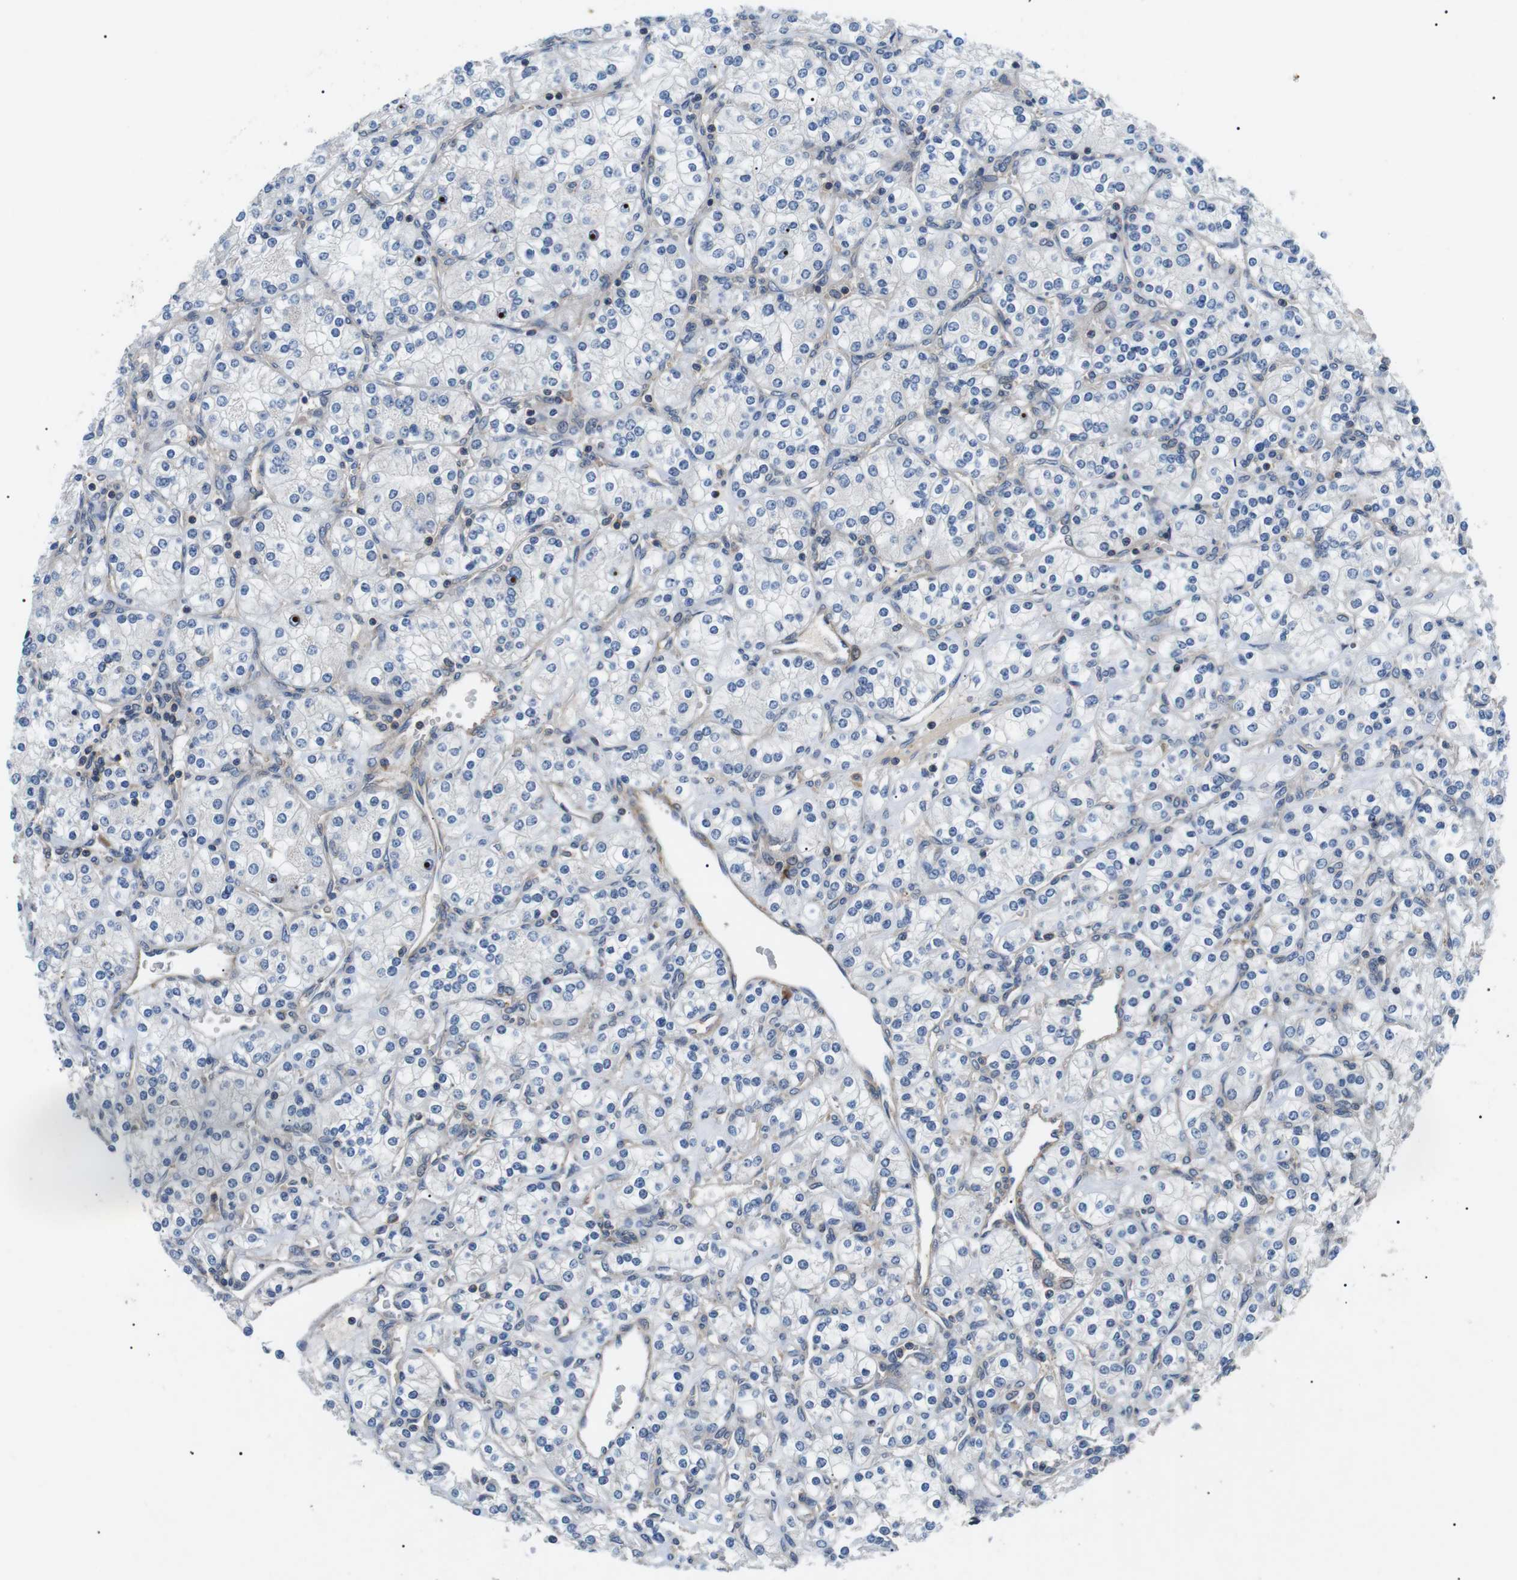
{"staining": {"intensity": "negative", "quantity": "none", "location": "none"}, "tissue": "renal cancer", "cell_type": "Tumor cells", "image_type": "cancer", "snomed": [{"axis": "morphology", "description": "Adenocarcinoma, NOS"}, {"axis": "topography", "description": "Kidney"}], "caption": "Immunohistochemistry (IHC) histopathology image of human renal cancer (adenocarcinoma) stained for a protein (brown), which demonstrates no expression in tumor cells.", "gene": "DIPK1A", "patient": {"sex": "male", "age": 77}}